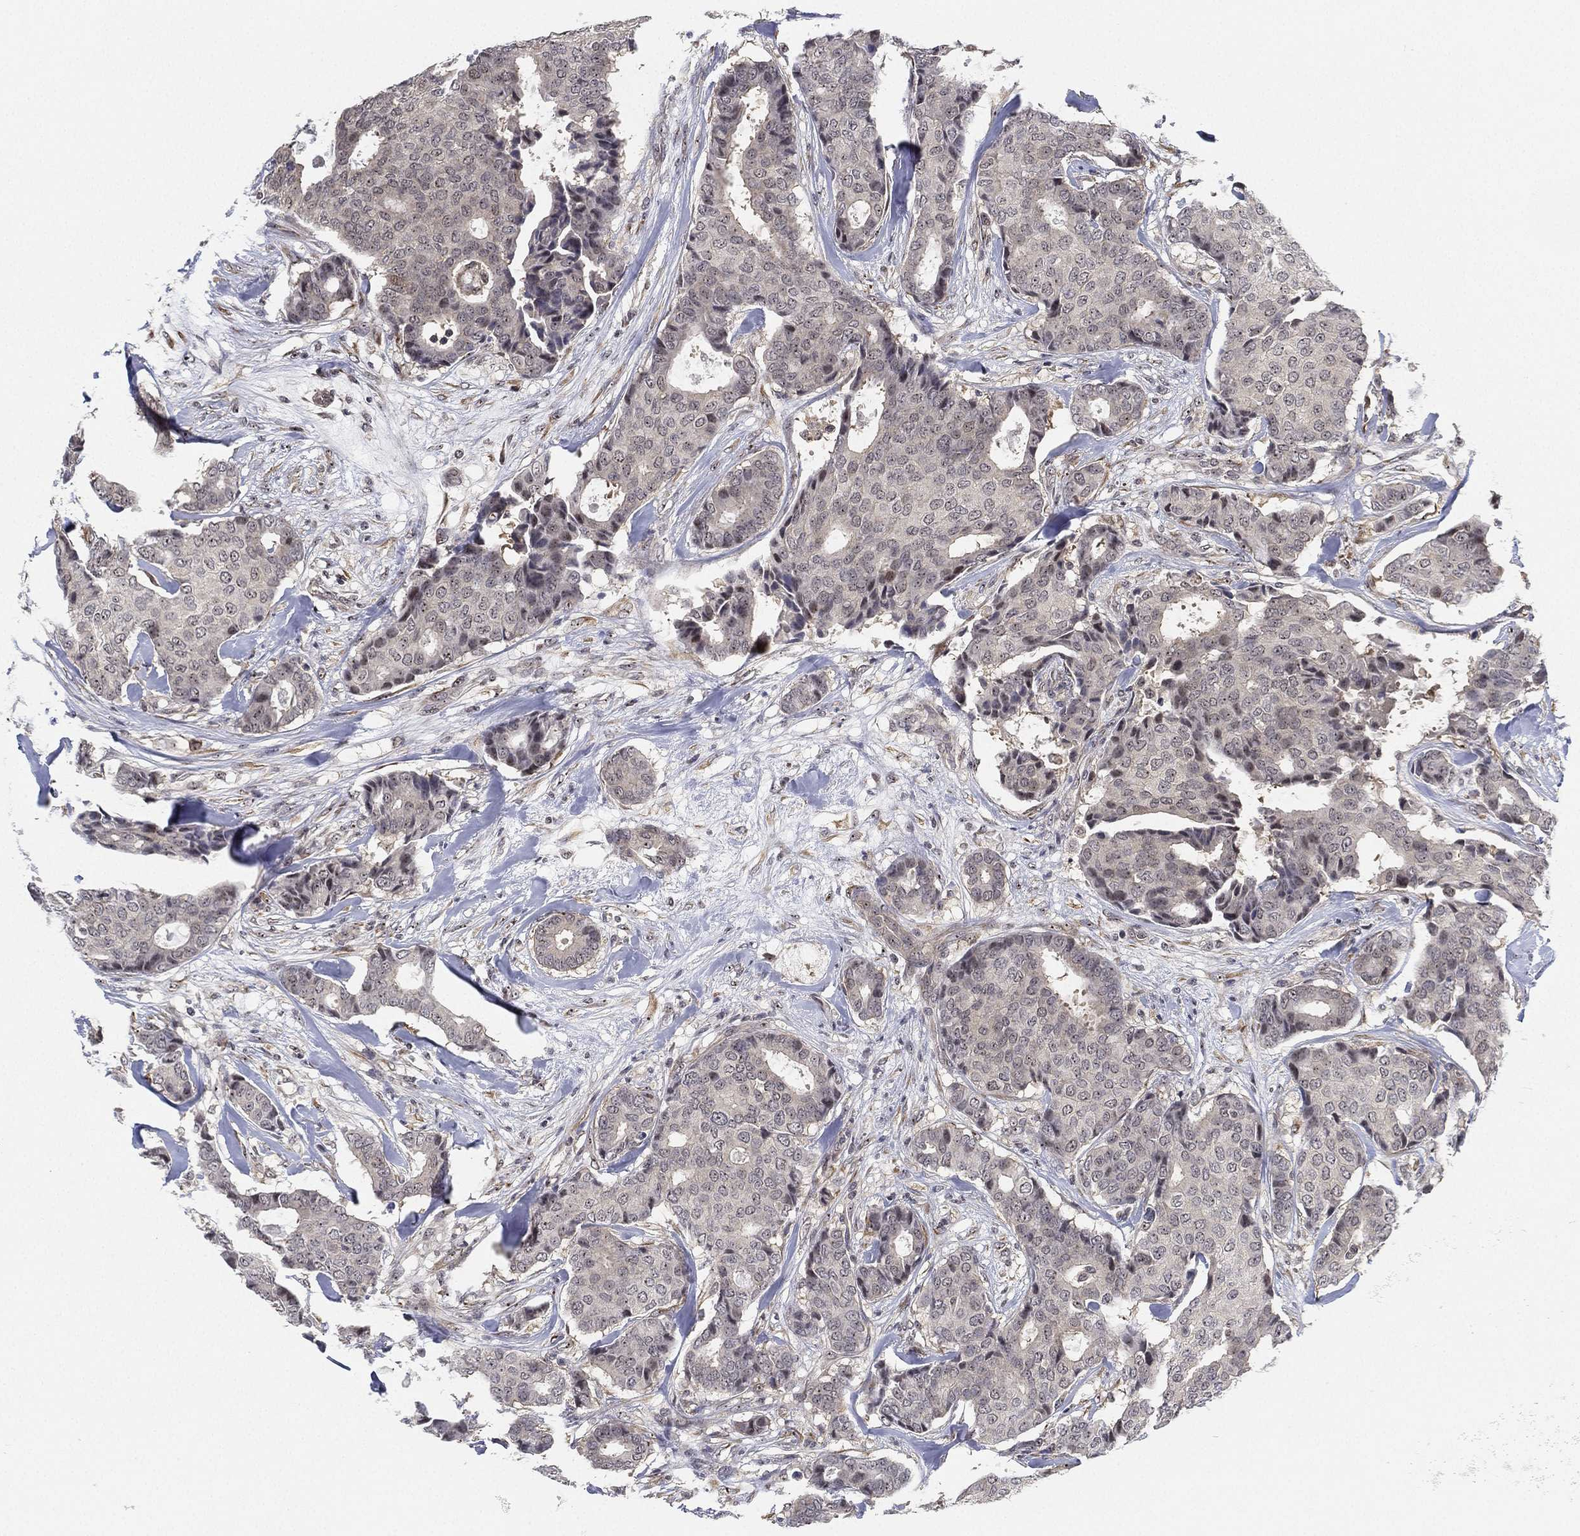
{"staining": {"intensity": "moderate", "quantity": "<25%", "location": "nuclear"}, "tissue": "breast cancer", "cell_type": "Tumor cells", "image_type": "cancer", "snomed": [{"axis": "morphology", "description": "Duct carcinoma"}, {"axis": "topography", "description": "Breast"}], "caption": "Immunohistochemistry staining of invasive ductal carcinoma (breast), which shows low levels of moderate nuclear expression in approximately <25% of tumor cells indicating moderate nuclear protein positivity. The staining was performed using DAB (brown) for protein detection and nuclei were counterstained in hematoxylin (blue).", "gene": "PPP1R16B", "patient": {"sex": "female", "age": 75}}